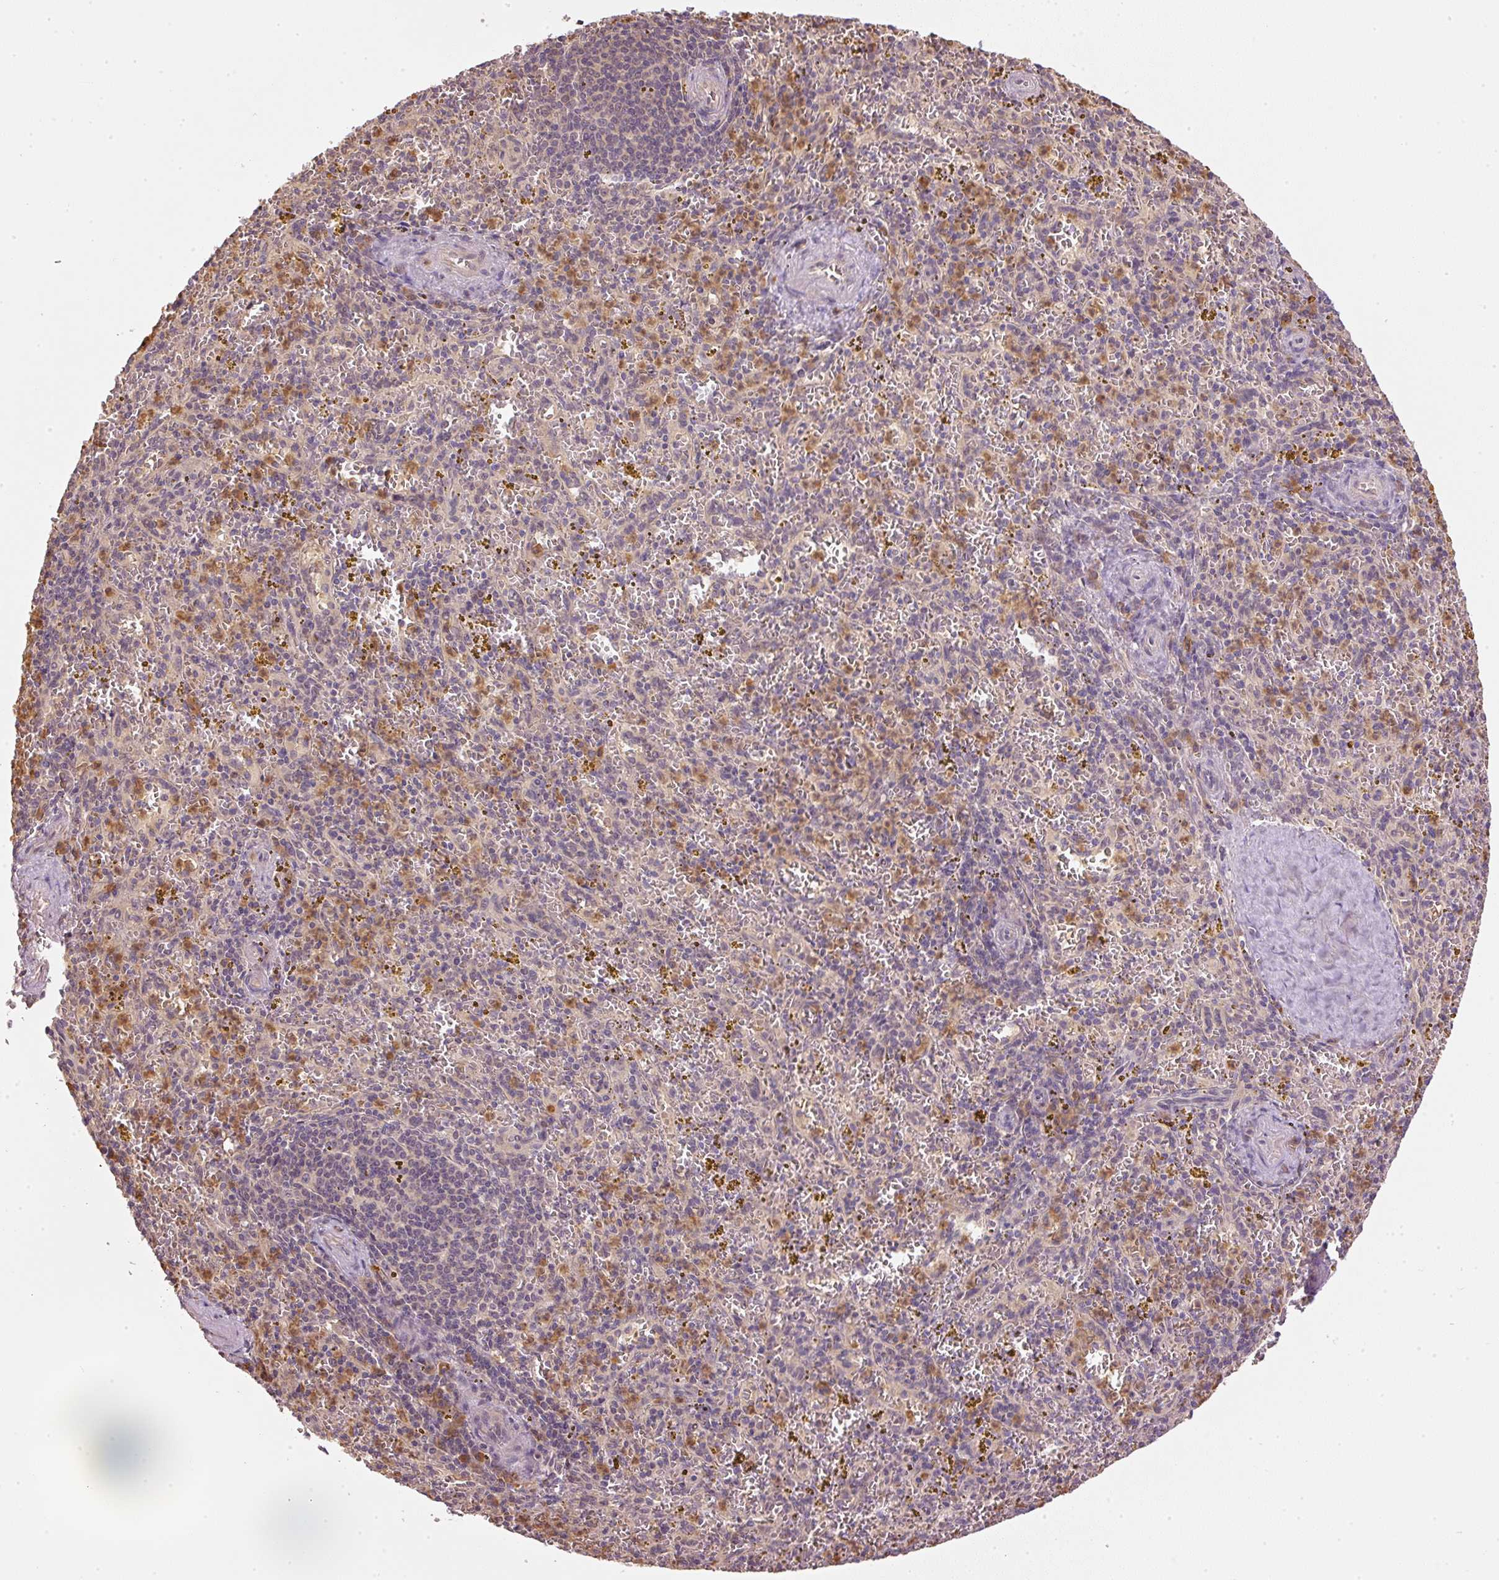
{"staining": {"intensity": "moderate", "quantity": "25%-75%", "location": "cytoplasmic/membranous"}, "tissue": "spleen", "cell_type": "Cells in red pulp", "image_type": "normal", "snomed": [{"axis": "morphology", "description": "Normal tissue, NOS"}, {"axis": "topography", "description": "Spleen"}], "caption": "Protein expression analysis of normal human spleen reveals moderate cytoplasmic/membranous positivity in approximately 25%-75% of cells in red pulp.", "gene": "CTTNBP2", "patient": {"sex": "male", "age": 57}}